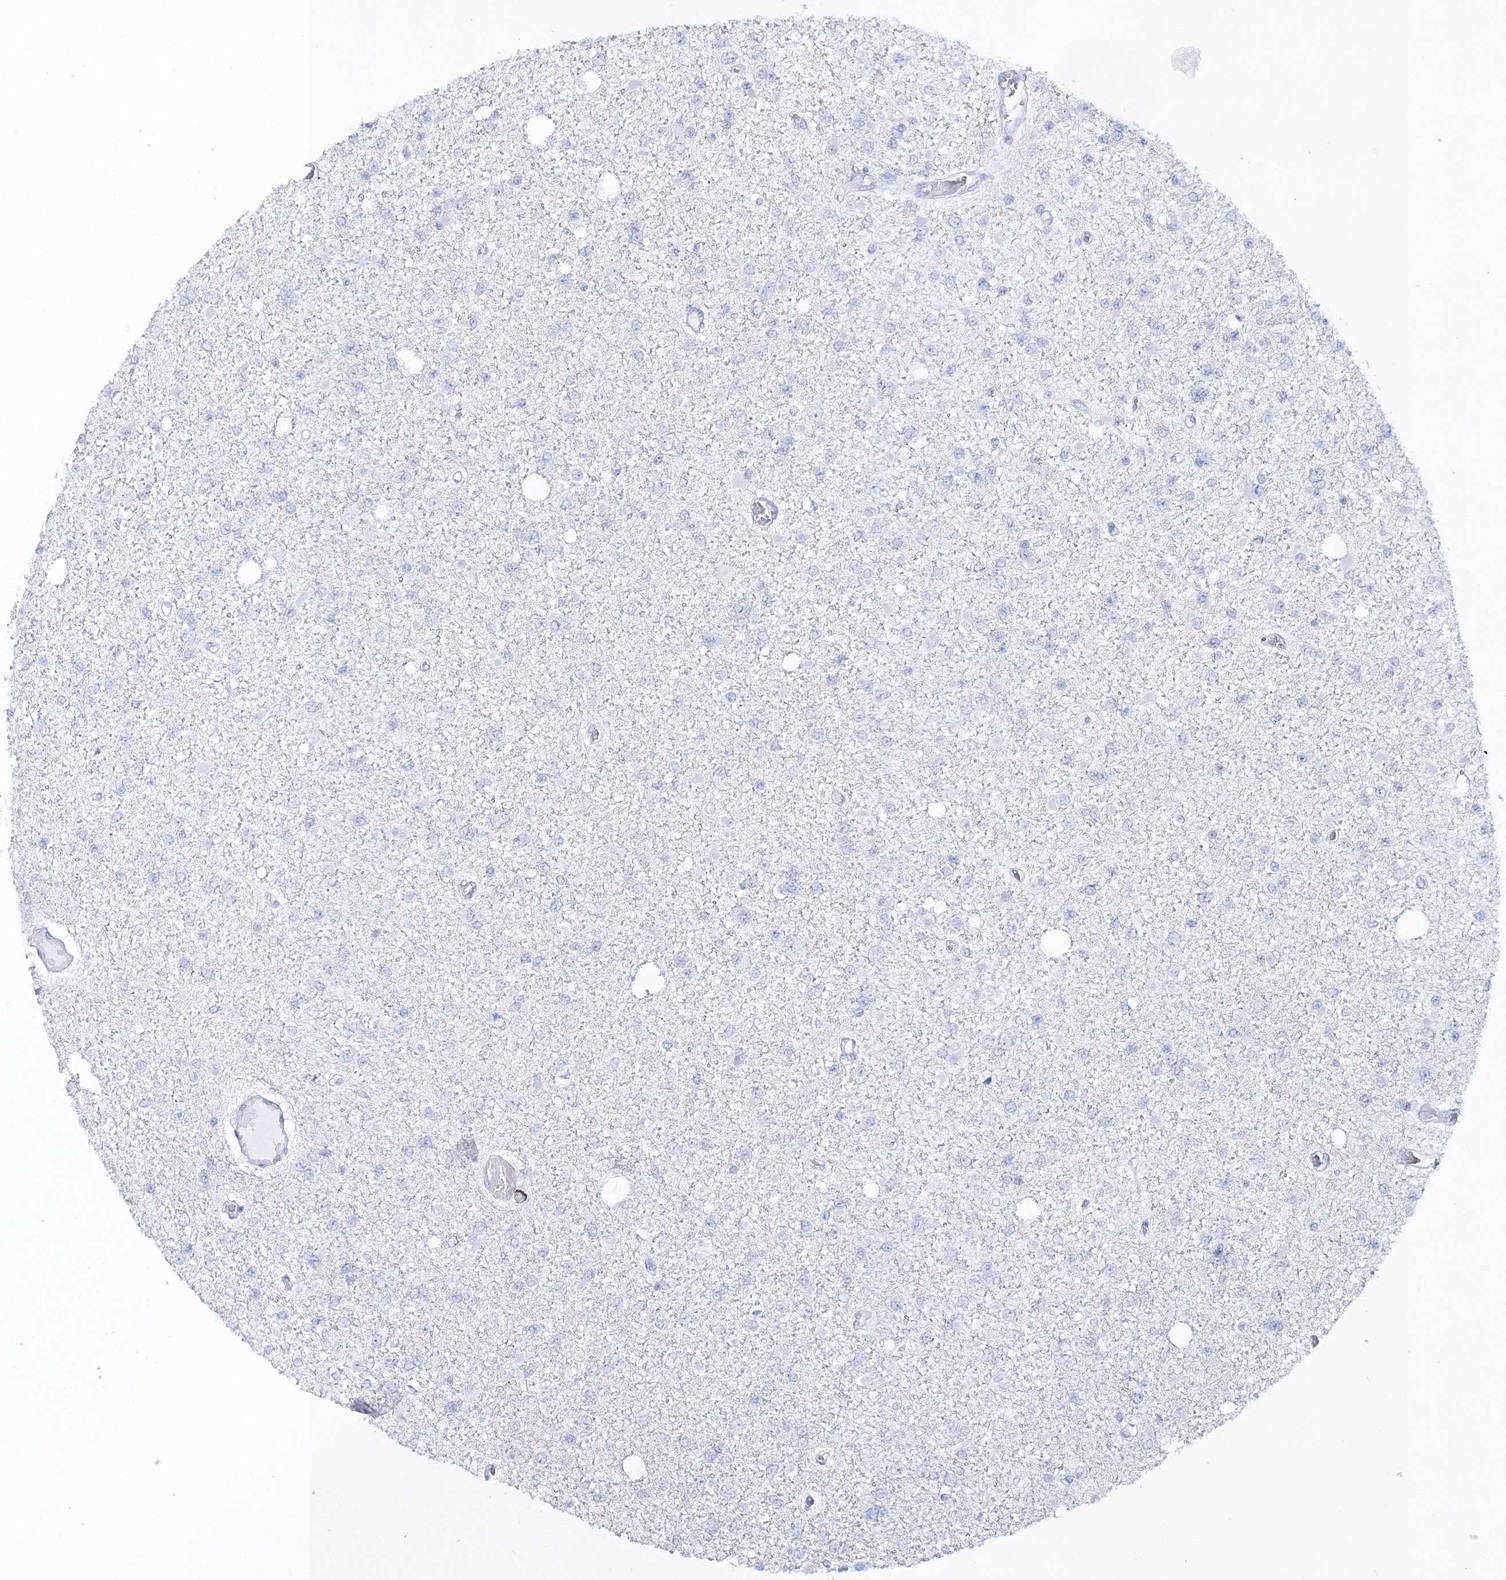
{"staining": {"intensity": "negative", "quantity": "none", "location": "none"}, "tissue": "glioma", "cell_type": "Tumor cells", "image_type": "cancer", "snomed": [{"axis": "morphology", "description": "Glioma, malignant, Low grade"}, {"axis": "topography", "description": "Brain"}], "caption": "This micrograph is of glioma stained with immunohistochemistry to label a protein in brown with the nuclei are counter-stained blue. There is no expression in tumor cells.", "gene": "MYOZ2", "patient": {"sex": "female", "age": 22}}